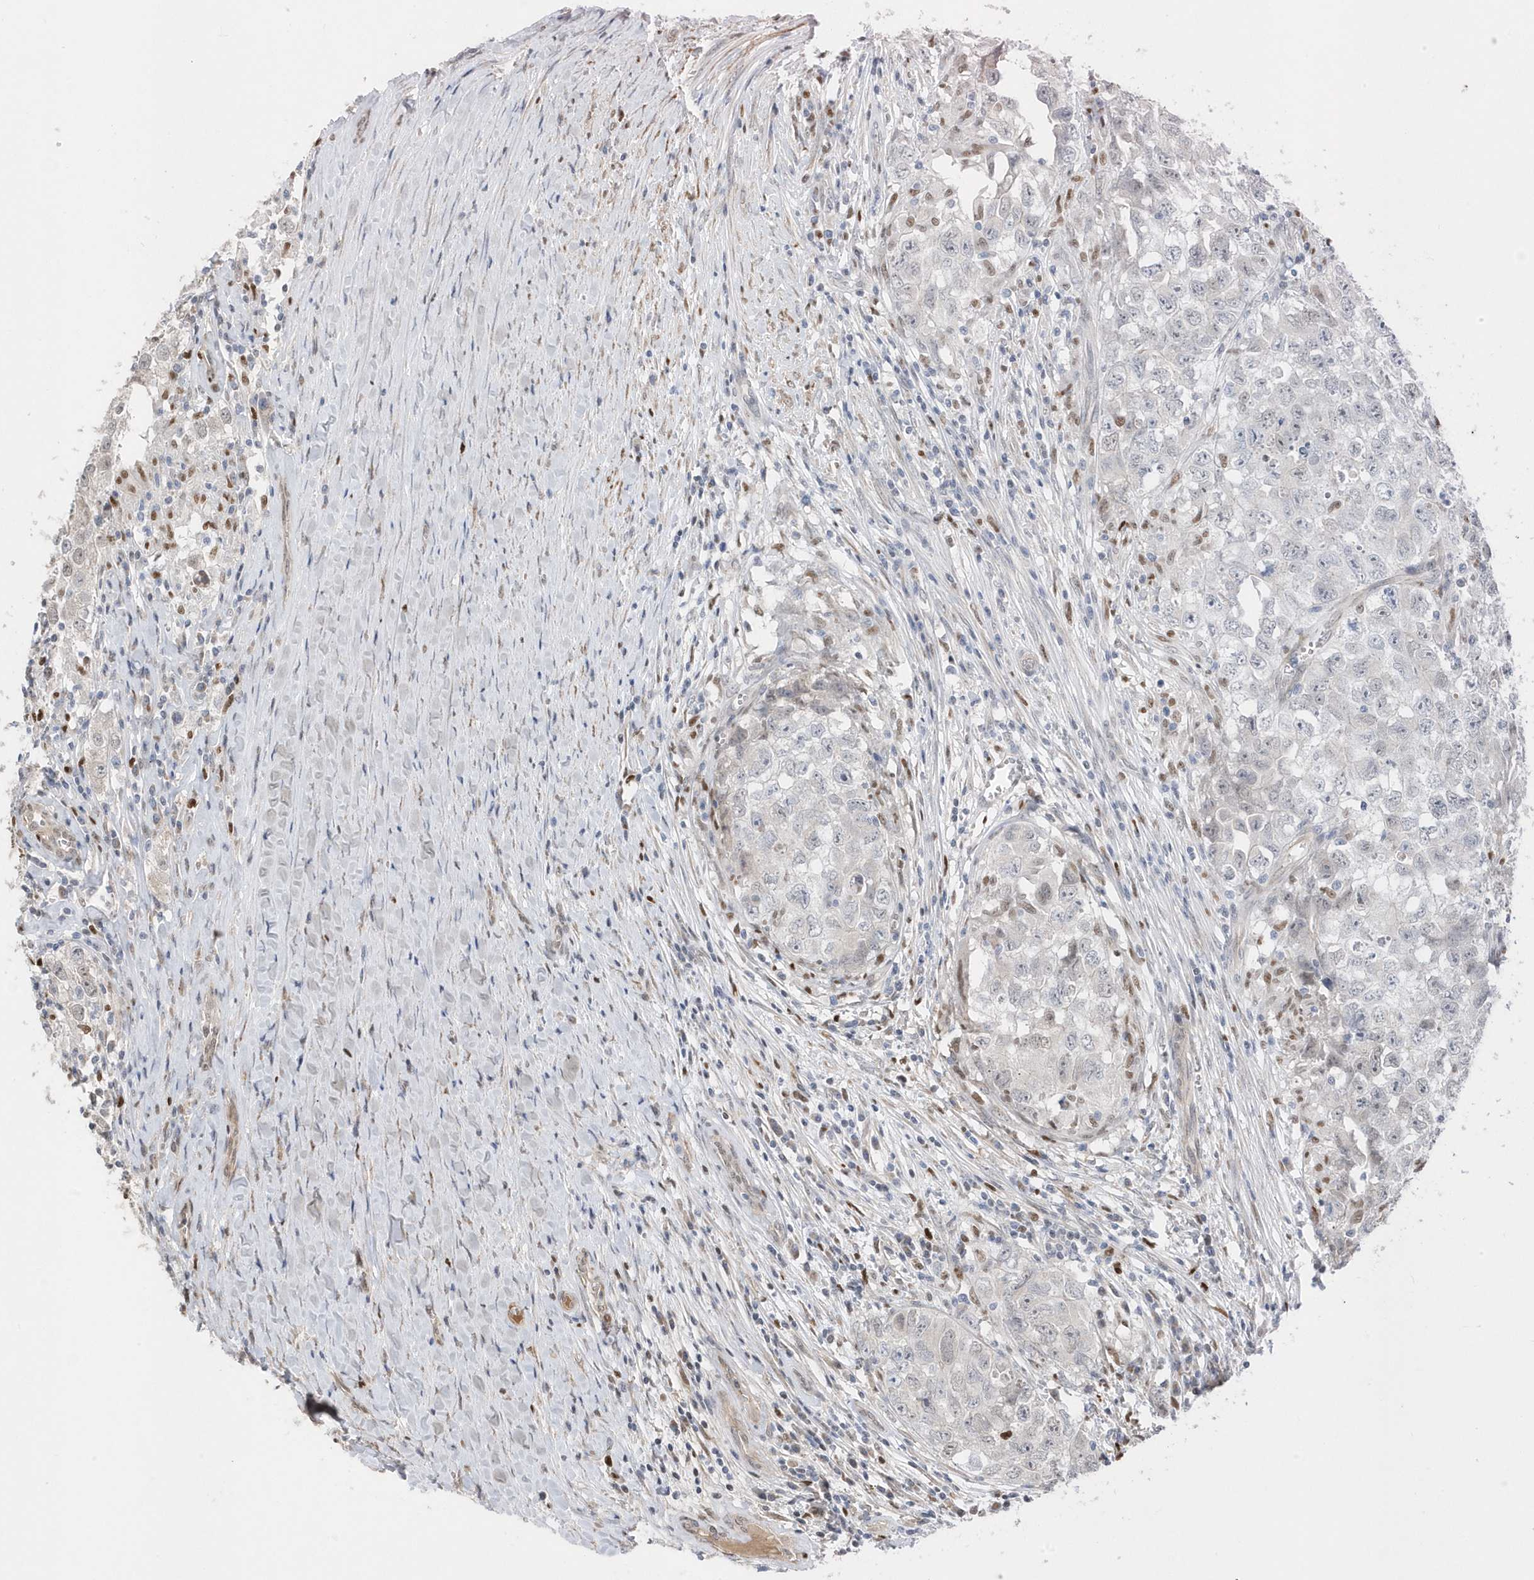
{"staining": {"intensity": "negative", "quantity": "none", "location": "none"}, "tissue": "testis cancer", "cell_type": "Tumor cells", "image_type": "cancer", "snomed": [{"axis": "morphology", "description": "Seminoma, NOS"}, {"axis": "morphology", "description": "Carcinoma, Embryonal, NOS"}, {"axis": "topography", "description": "Testis"}], "caption": "Tumor cells show no significant expression in testis cancer. (Brightfield microscopy of DAB immunohistochemistry at high magnification).", "gene": "GTPBP6", "patient": {"sex": "male", "age": 43}}